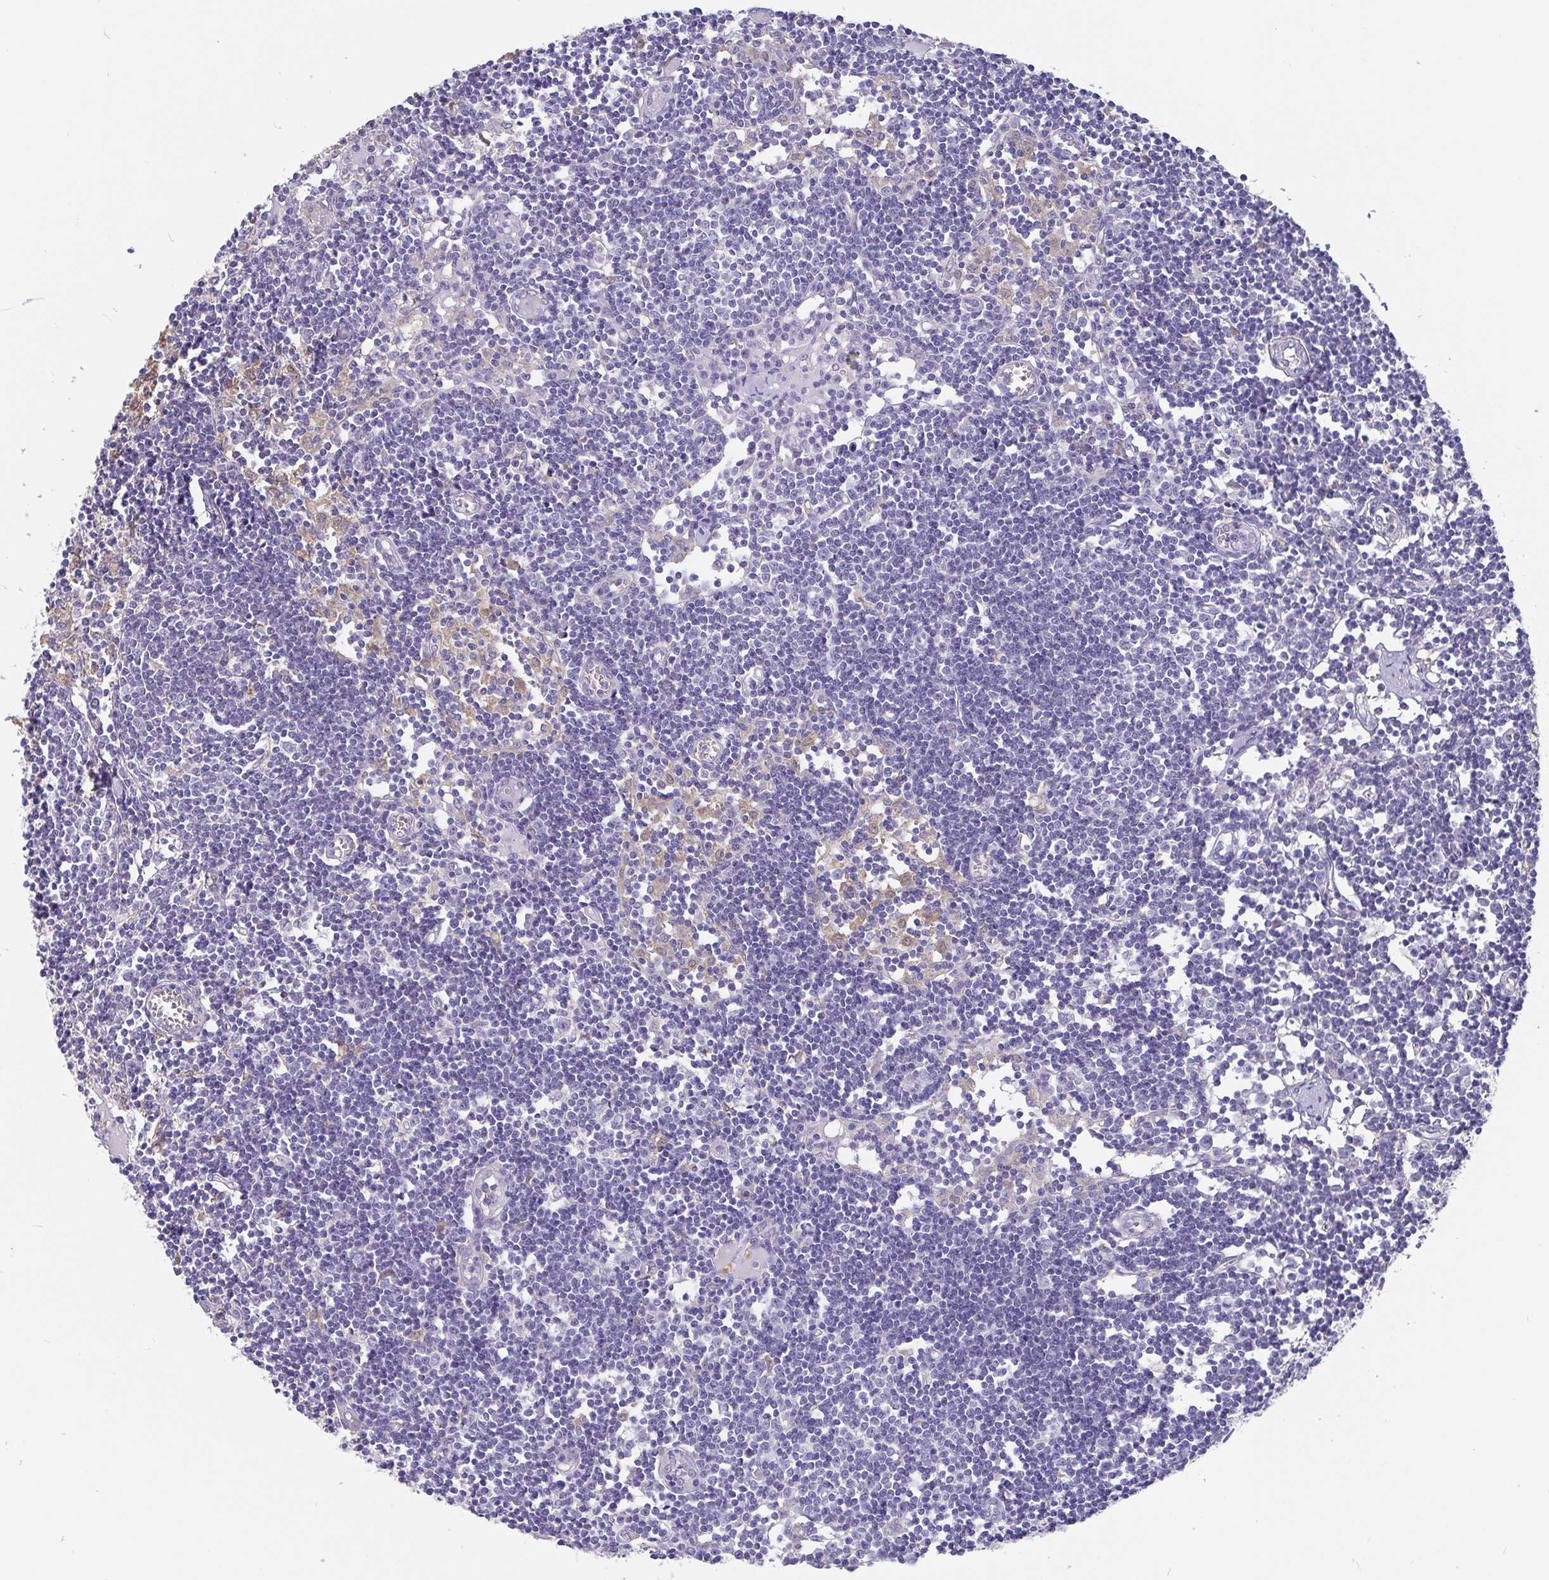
{"staining": {"intensity": "negative", "quantity": "none", "location": "none"}, "tissue": "lymph node", "cell_type": "Germinal center cells", "image_type": "normal", "snomed": [{"axis": "morphology", "description": "Normal tissue, NOS"}, {"axis": "topography", "description": "Lymph node"}], "caption": "Immunohistochemistry of benign human lymph node displays no positivity in germinal center cells.", "gene": "IDH1", "patient": {"sex": "female", "age": 11}}